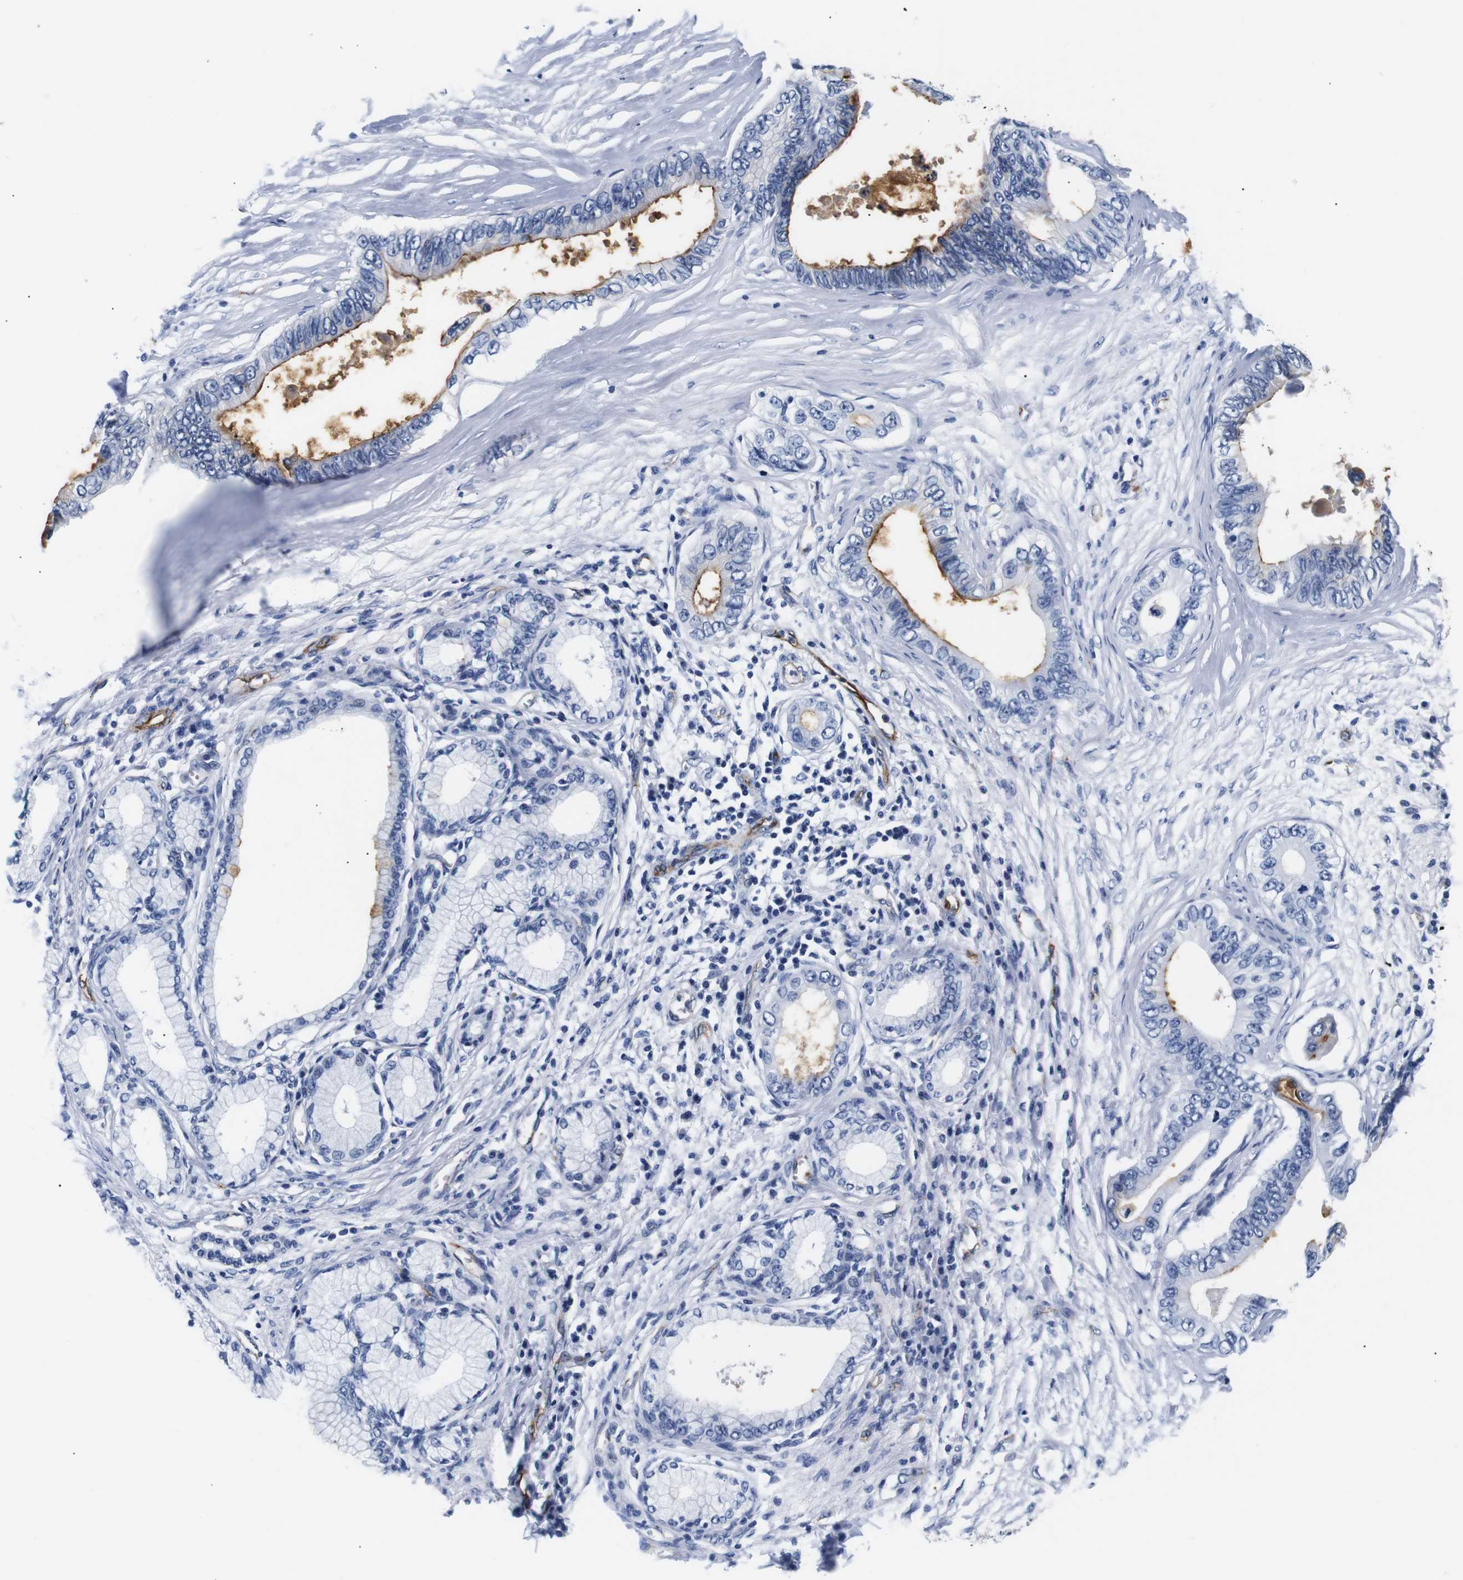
{"staining": {"intensity": "moderate", "quantity": "25%-75%", "location": "cytoplasmic/membranous"}, "tissue": "pancreatic cancer", "cell_type": "Tumor cells", "image_type": "cancer", "snomed": [{"axis": "morphology", "description": "Adenocarcinoma, NOS"}, {"axis": "topography", "description": "Pancreas"}], "caption": "Immunohistochemical staining of pancreatic cancer demonstrates medium levels of moderate cytoplasmic/membranous staining in approximately 25%-75% of tumor cells.", "gene": "MUC4", "patient": {"sex": "male", "age": 77}}